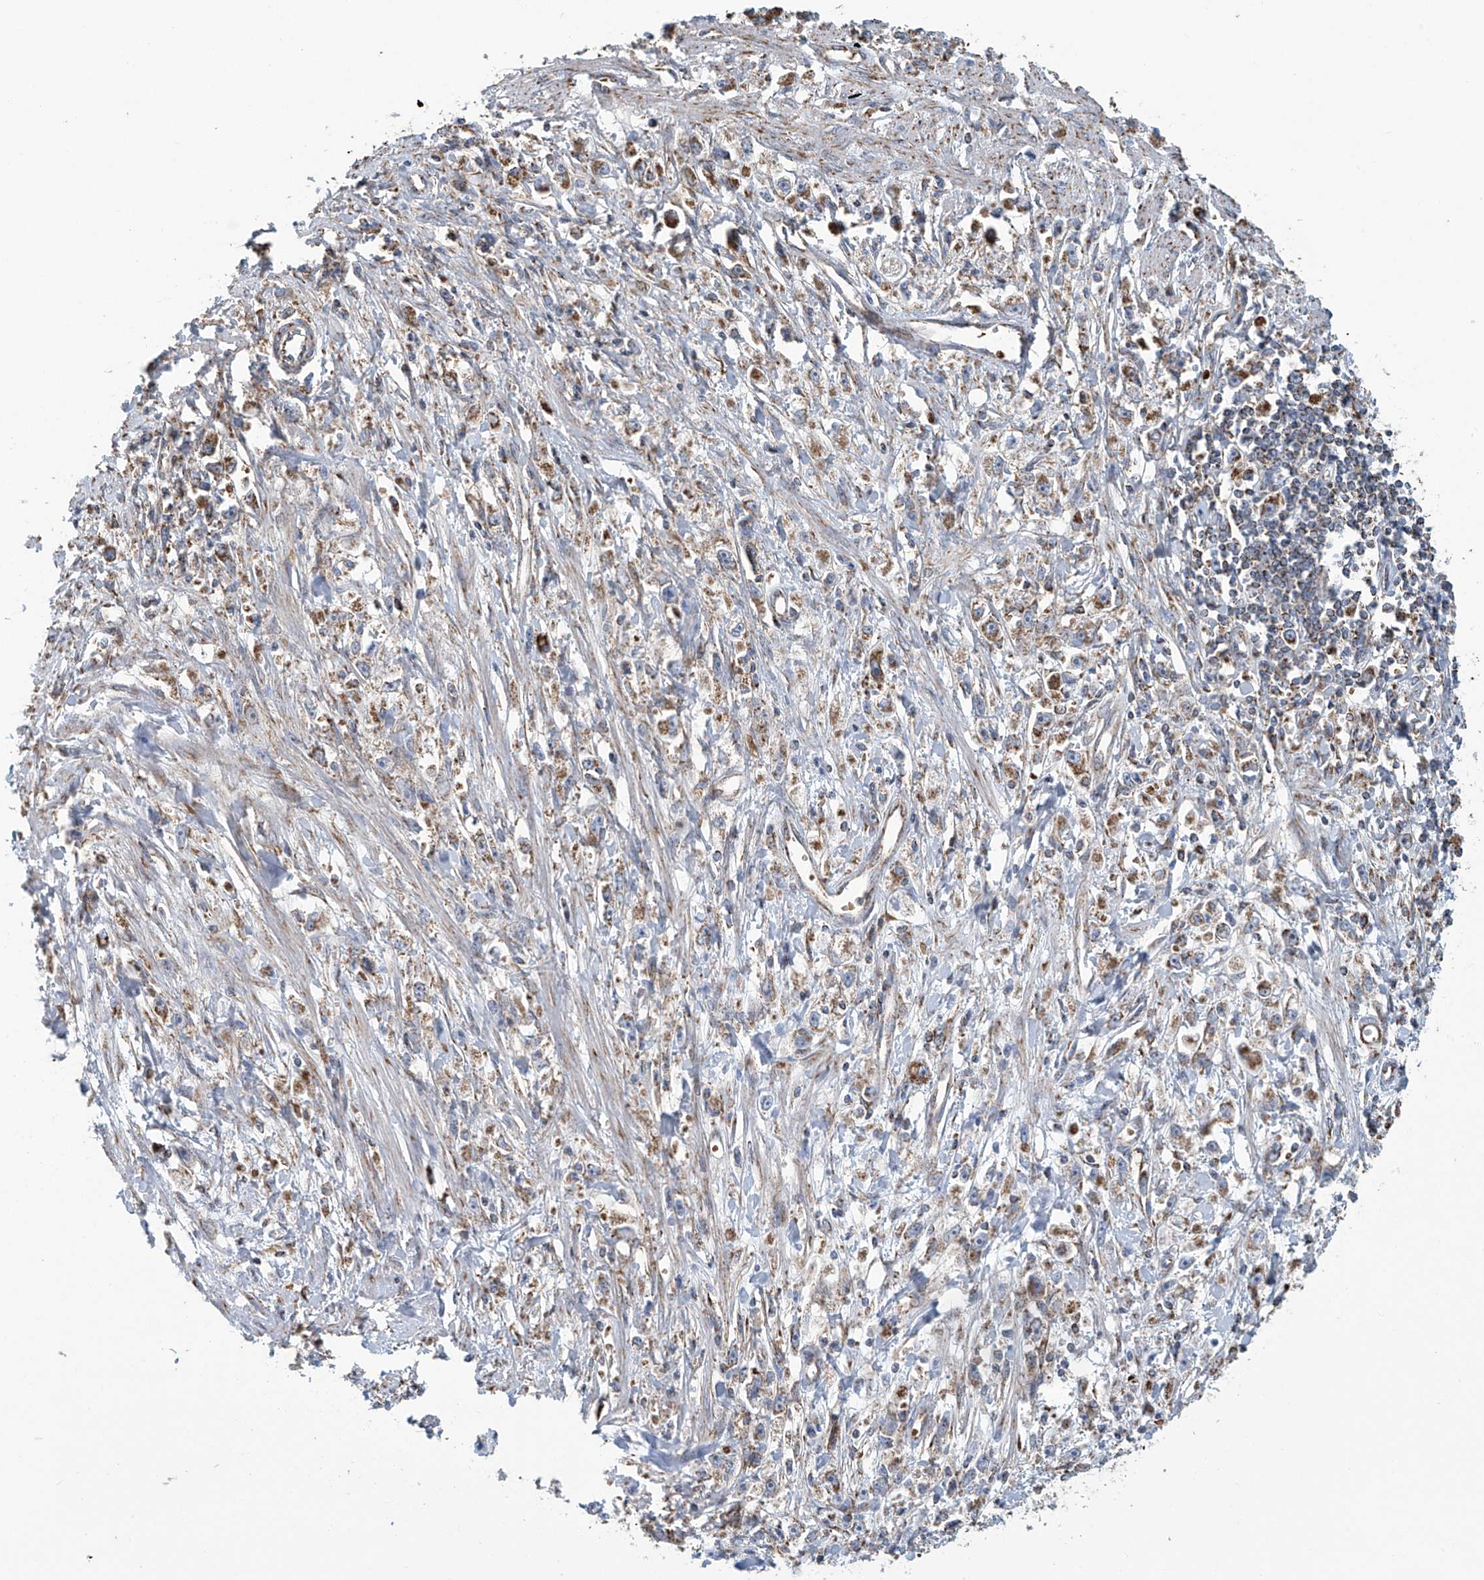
{"staining": {"intensity": "moderate", "quantity": "25%-75%", "location": "cytoplasmic/membranous"}, "tissue": "stomach cancer", "cell_type": "Tumor cells", "image_type": "cancer", "snomed": [{"axis": "morphology", "description": "Adenocarcinoma, NOS"}, {"axis": "topography", "description": "Stomach"}], "caption": "Immunohistochemistry staining of adenocarcinoma (stomach), which exhibits medium levels of moderate cytoplasmic/membranous positivity in approximately 25%-75% of tumor cells indicating moderate cytoplasmic/membranous protein positivity. The staining was performed using DAB (3,3'-diaminobenzidine) (brown) for protein detection and nuclei were counterstained in hematoxylin (blue).", "gene": "COMMD1", "patient": {"sex": "female", "age": 59}}